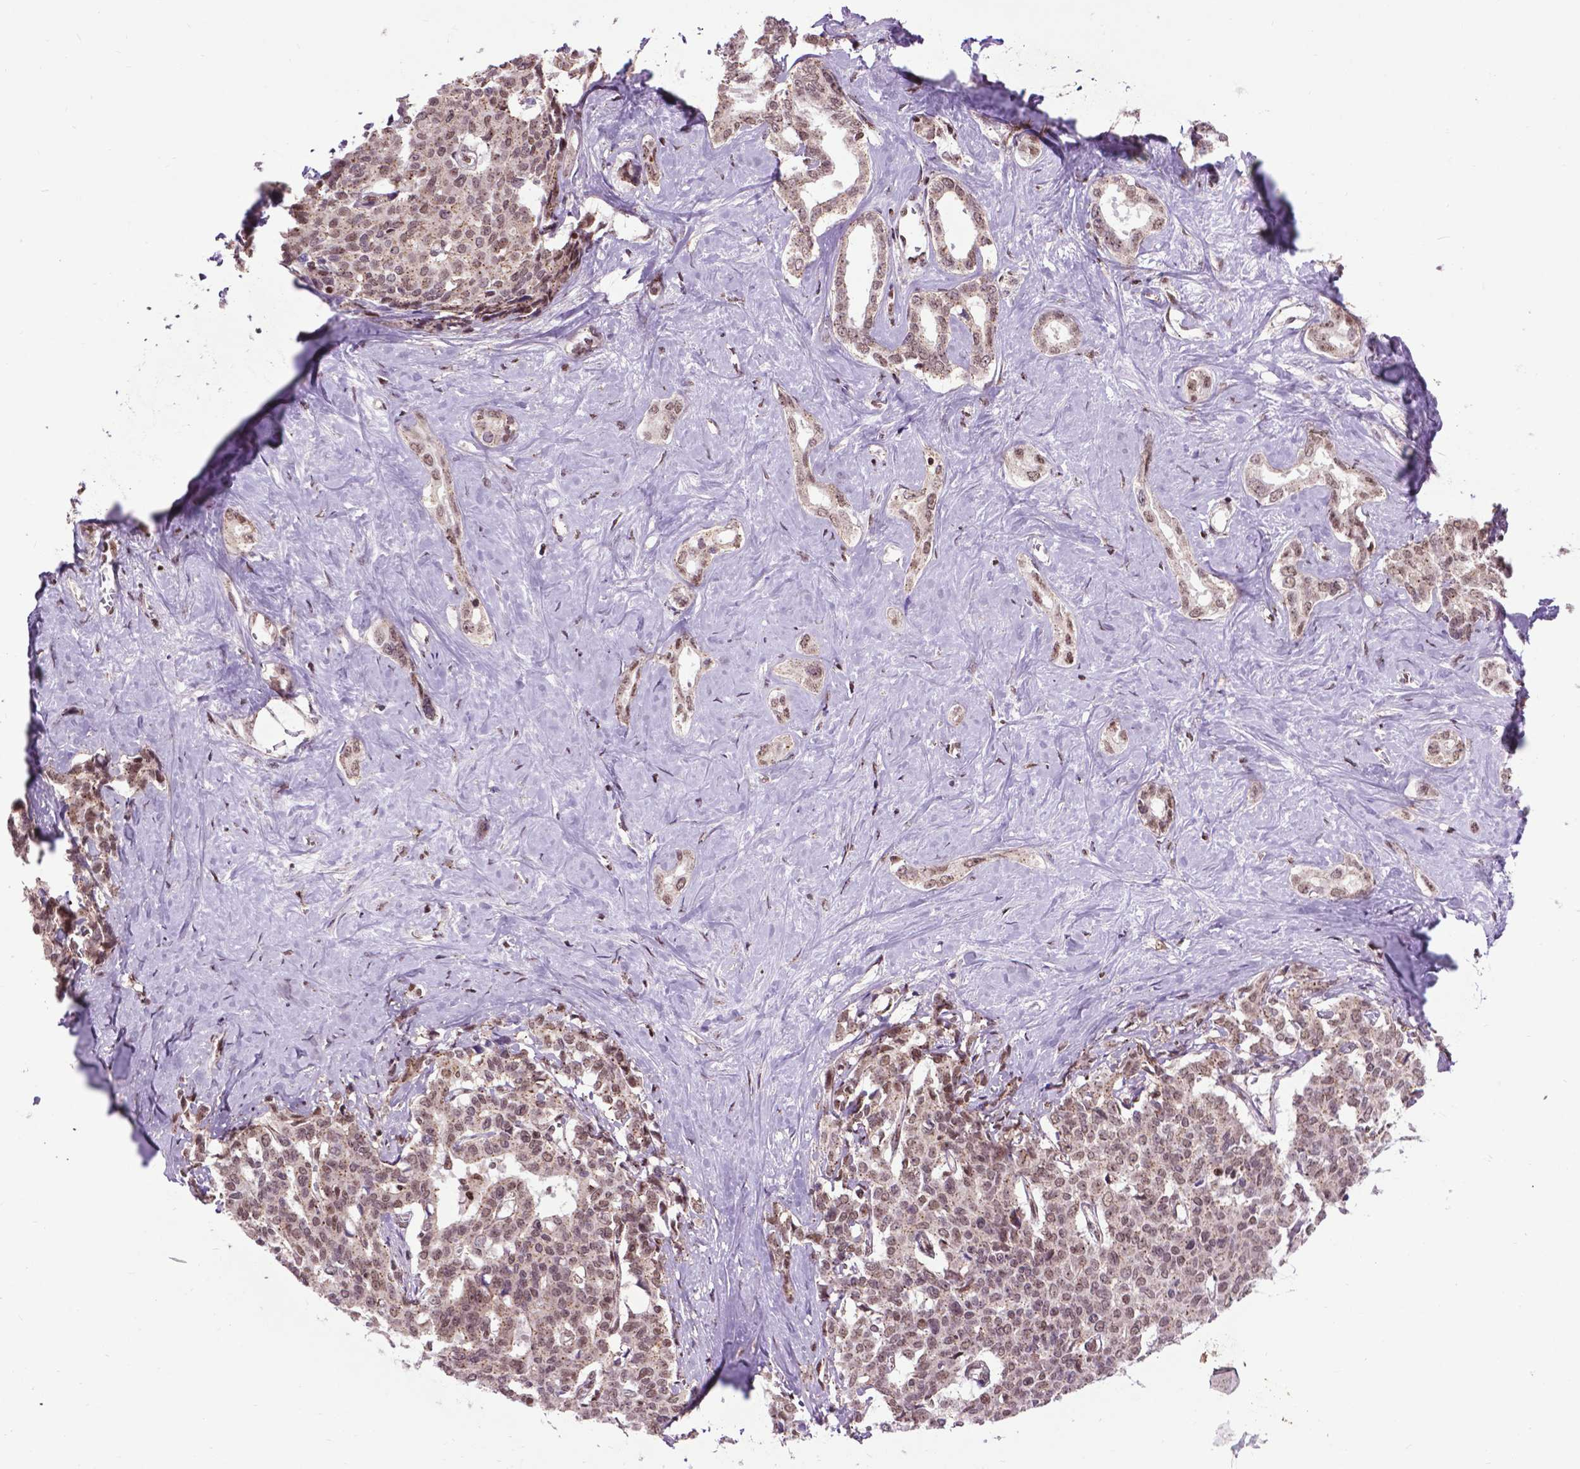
{"staining": {"intensity": "weak", "quantity": "25%-75%", "location": "nuclear"}, "tissue": "liver cancer", "cell_type": "Tumor cells", "image_type": "cancer", "snomed": [{"axis": "morphology", "description": "Cholangiocarcinoma"}, {"axis": "topography", "description": "Liver"}], "caption": "Protein analysis of liver cholangiocarcinoma tissue demonstrates weak nuclear expression in about 25%-75% of tumor cells.", "gene": "EAF1", "patient": {"sex": "female", "age": 47}}